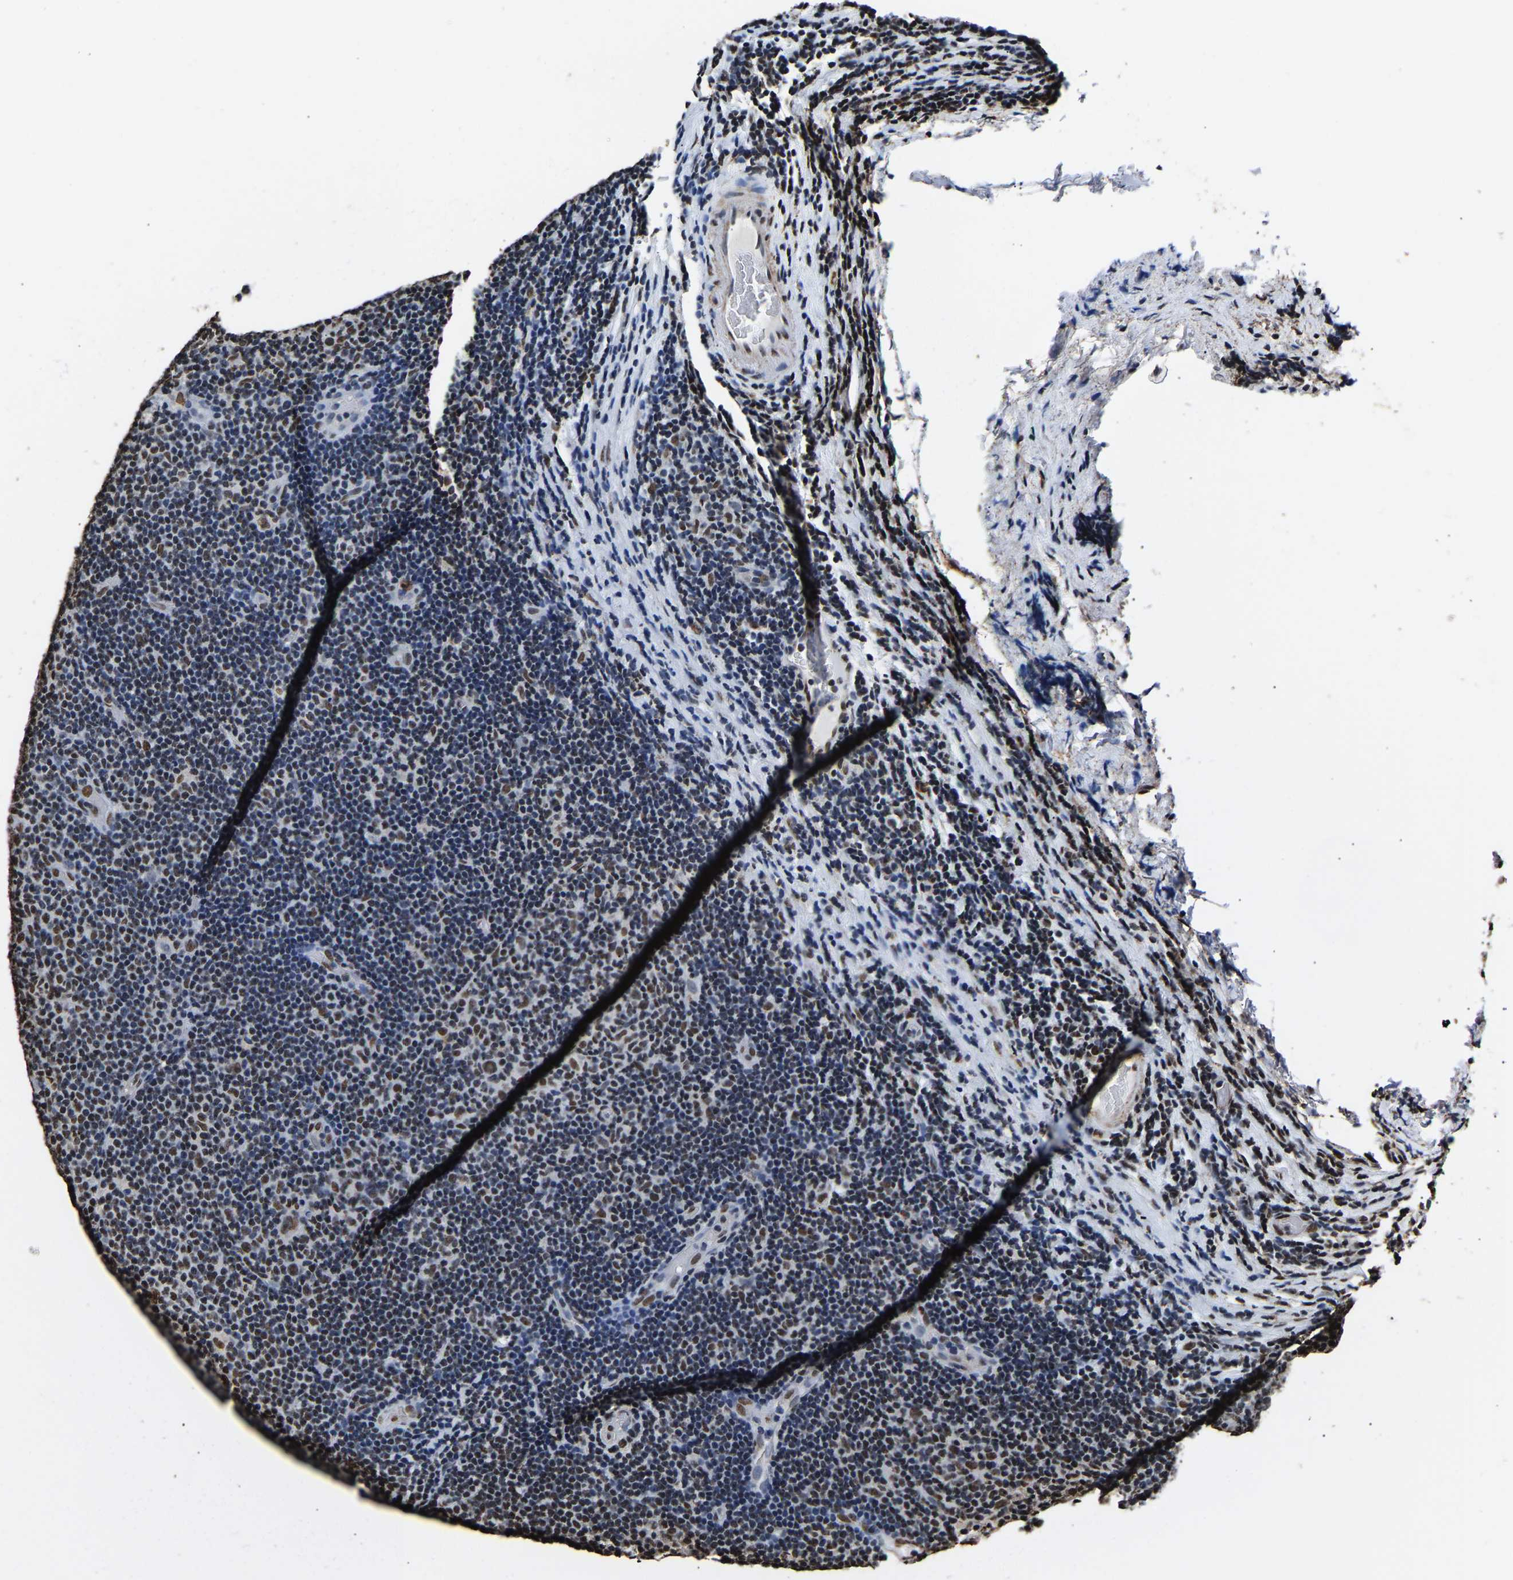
{"staining": {"intensity": "moderate", "quantity": "25%-75%", "location": "nuclear"}, "tissue": "lymphoma", "cell_type": "Tumor cells", "image_type": "cancer", "snomed": [{"axis": "morphology", "description": "Malignant lymphoma, non-Hodgkin's type, Low grade"}, {"axis": "topography", "description": "Lymph node"}], "caption": "The immunohistochemical stain labels moderate nuclear expression in tumor cells of lymphoma tissue.", "gene": "SAFB", "patient": {"sex": "male", "age": 83}}